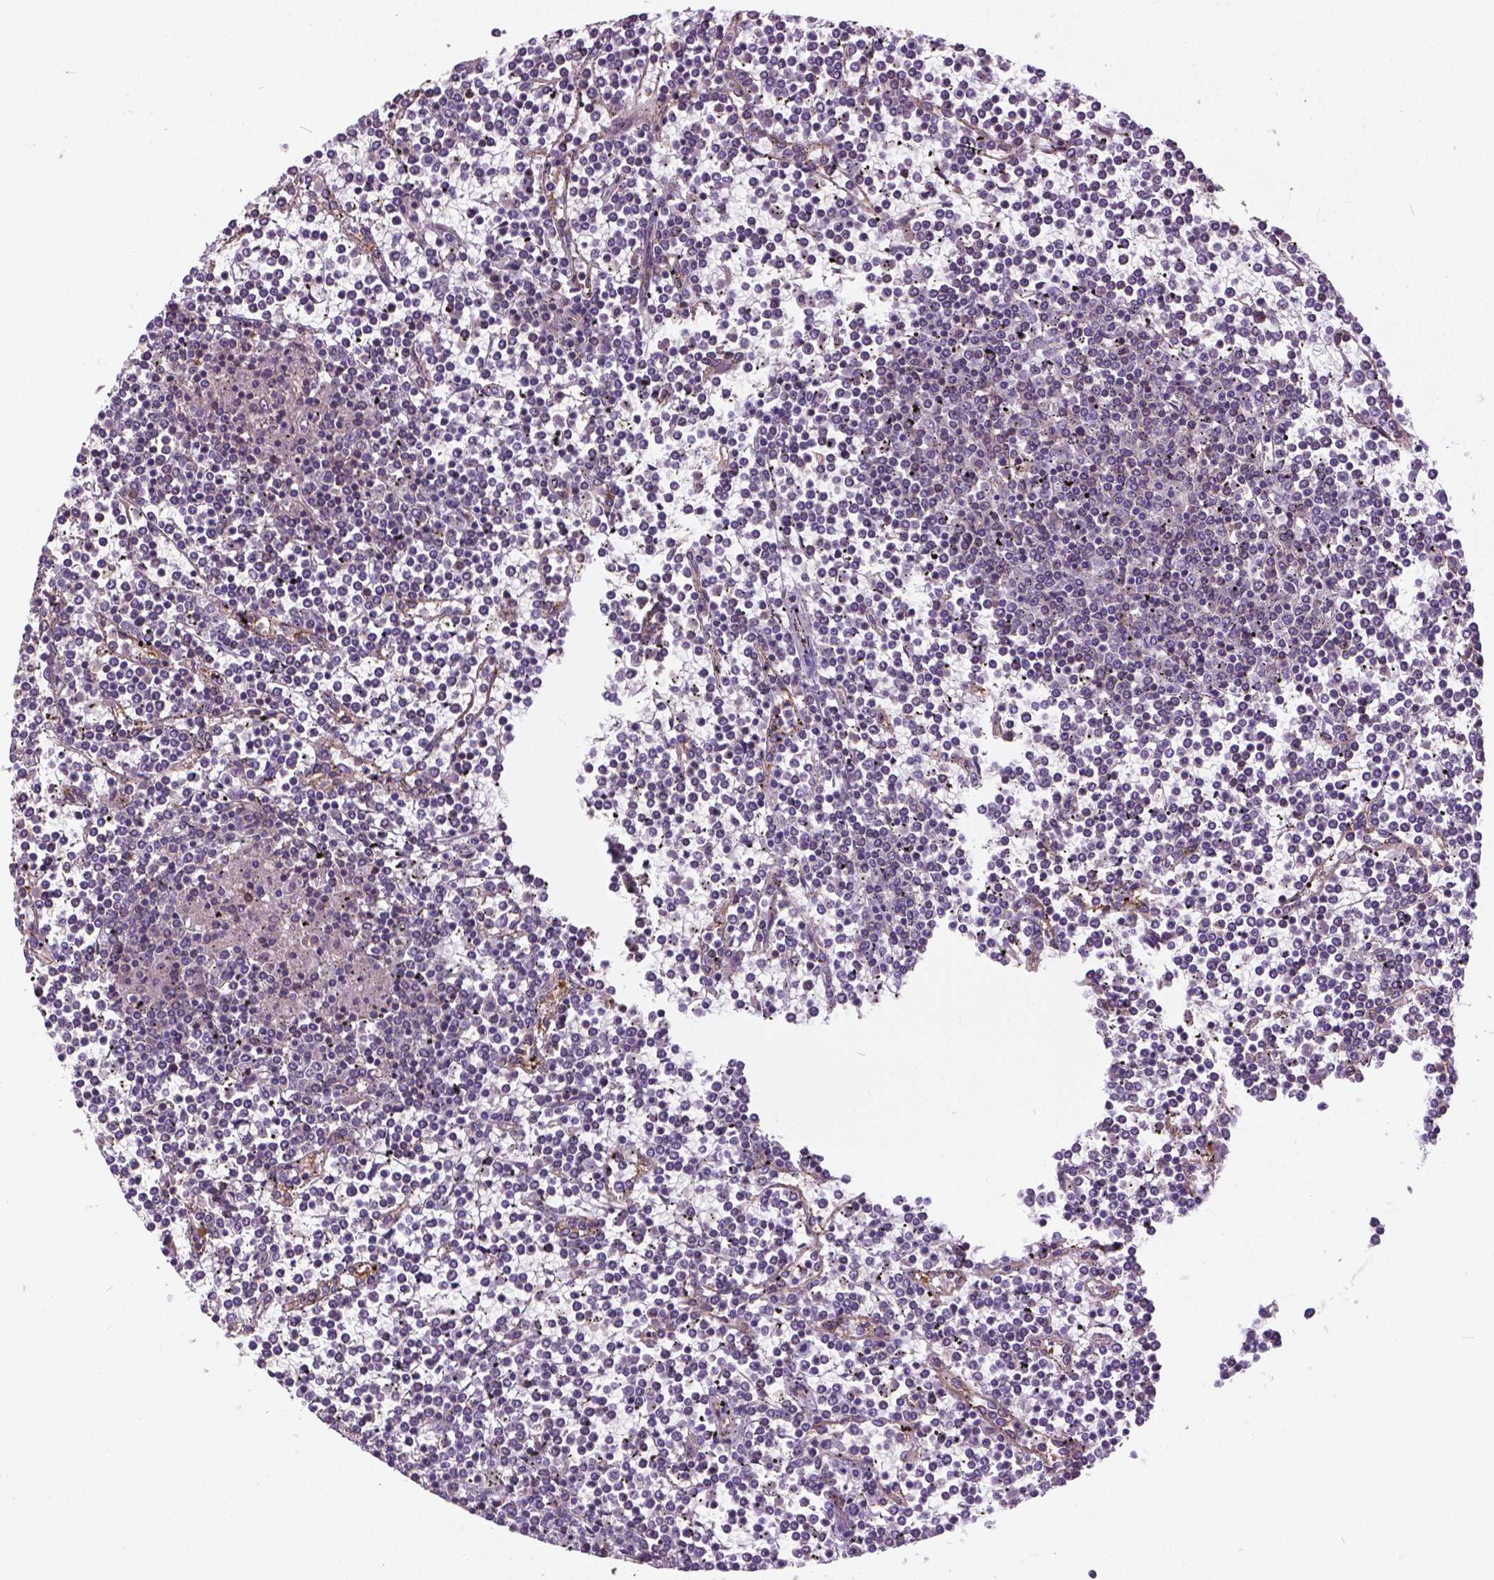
{"staining": {"intensity": "negative", "quantity": "none", "location": "none"}, "tissue": "lymphoma", "cell_type": "Tumor cells", "image_type": "cancer", "snomed": [{"axis": "morphology", "description": "Malignant lymphoma, non-Hodgkin's type, Low grade"}, {"axis": "topography", "description": "Spleen"}], "caption": "Tumor cells are negative for protein expression in human malignant lymphoma, non-Hodgkin's type (low-grade). The staining was performed using DAB (3,3'-diaminobenzidine) to visualize the protein expression in brown, while the nuclei were stained in blue with hematoxylin (Magnification: 20x).", "gene": "MZT1", "patient": {"sex": "female", "age": 19}}